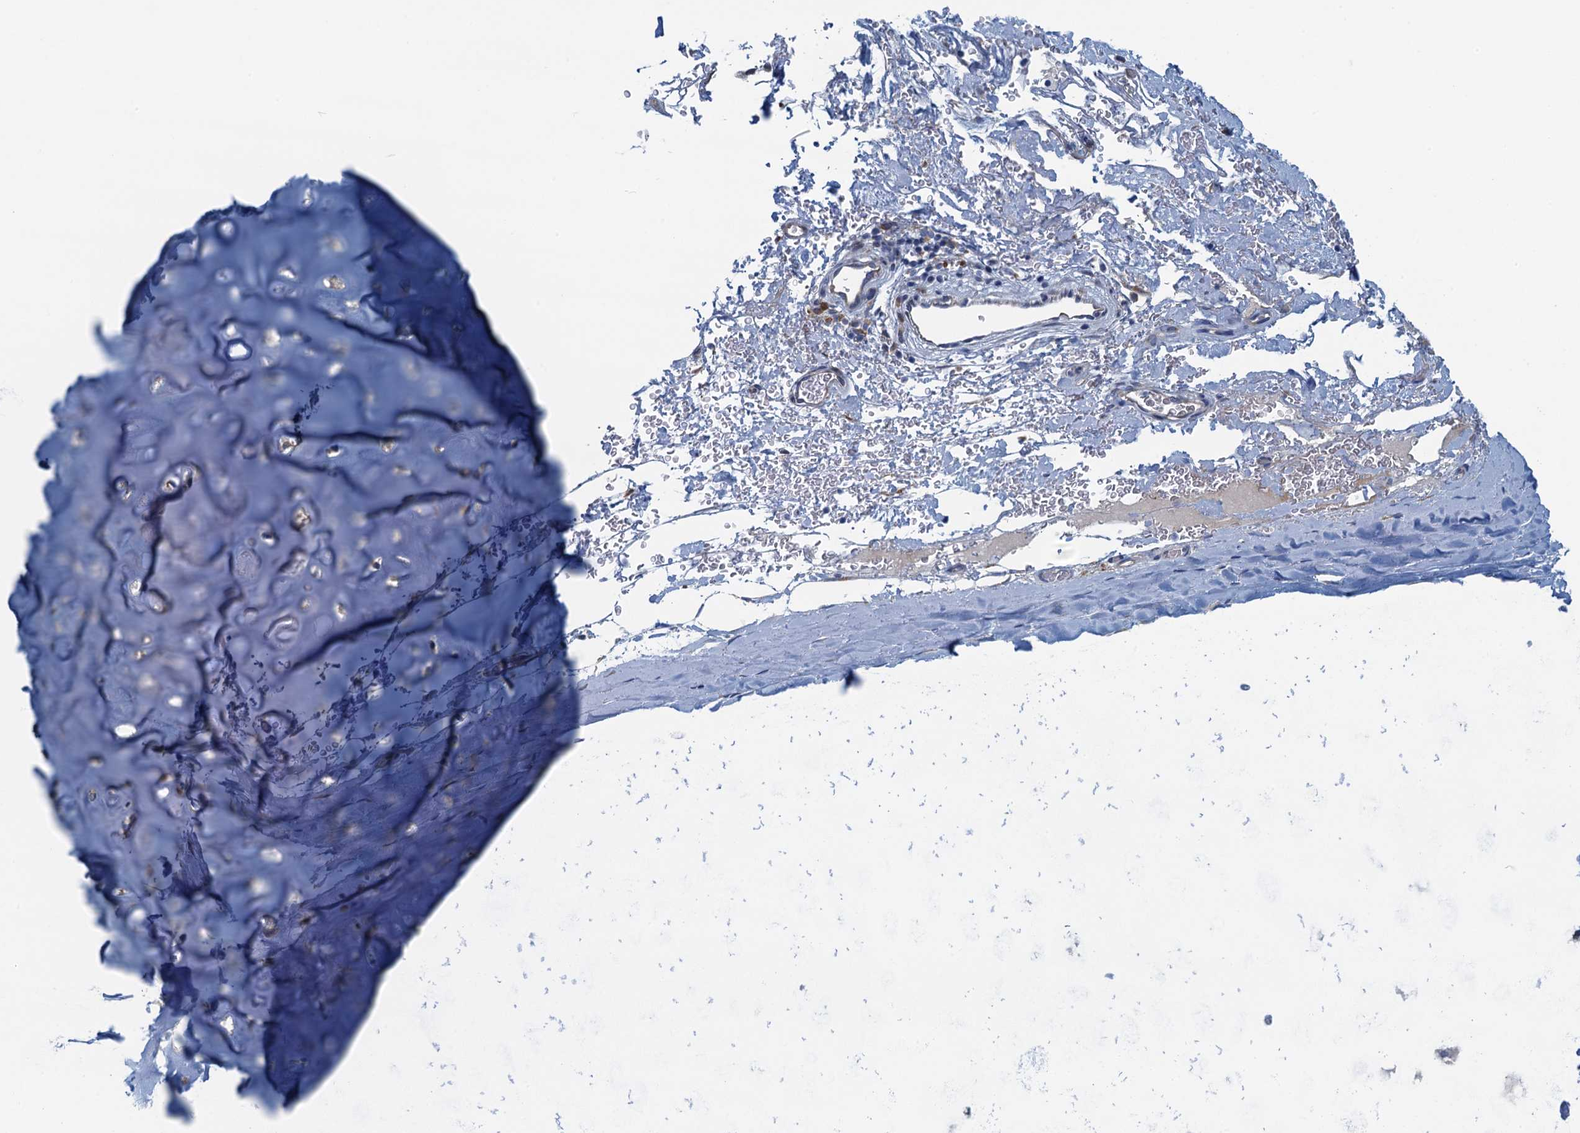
{"staining": {"intensity": "negative", "quantity": "none", "location": "none"}, "tissue": "adipose tissue", "cell_type": "Adipocytes", "image_type": "normal", "snomed": [{"axis": "morphology", "description": "Normal tissue, NOS"}, {"axis": "topography", "description": "Cartilage tissue"}], "caption": "High magnification brightfield microscopy of normal adipose tissue stained with DAB (3,3'-diaminobenzidine) (brown) and counterstained with hematoxylin (blue): adipocytes show no significant staining. (Brightfield microscopy of DAB immunohistochemistry (IHC) at high magnification).", "gene": "MYDGF", "patient": {"sex": "female", "age": 63}}